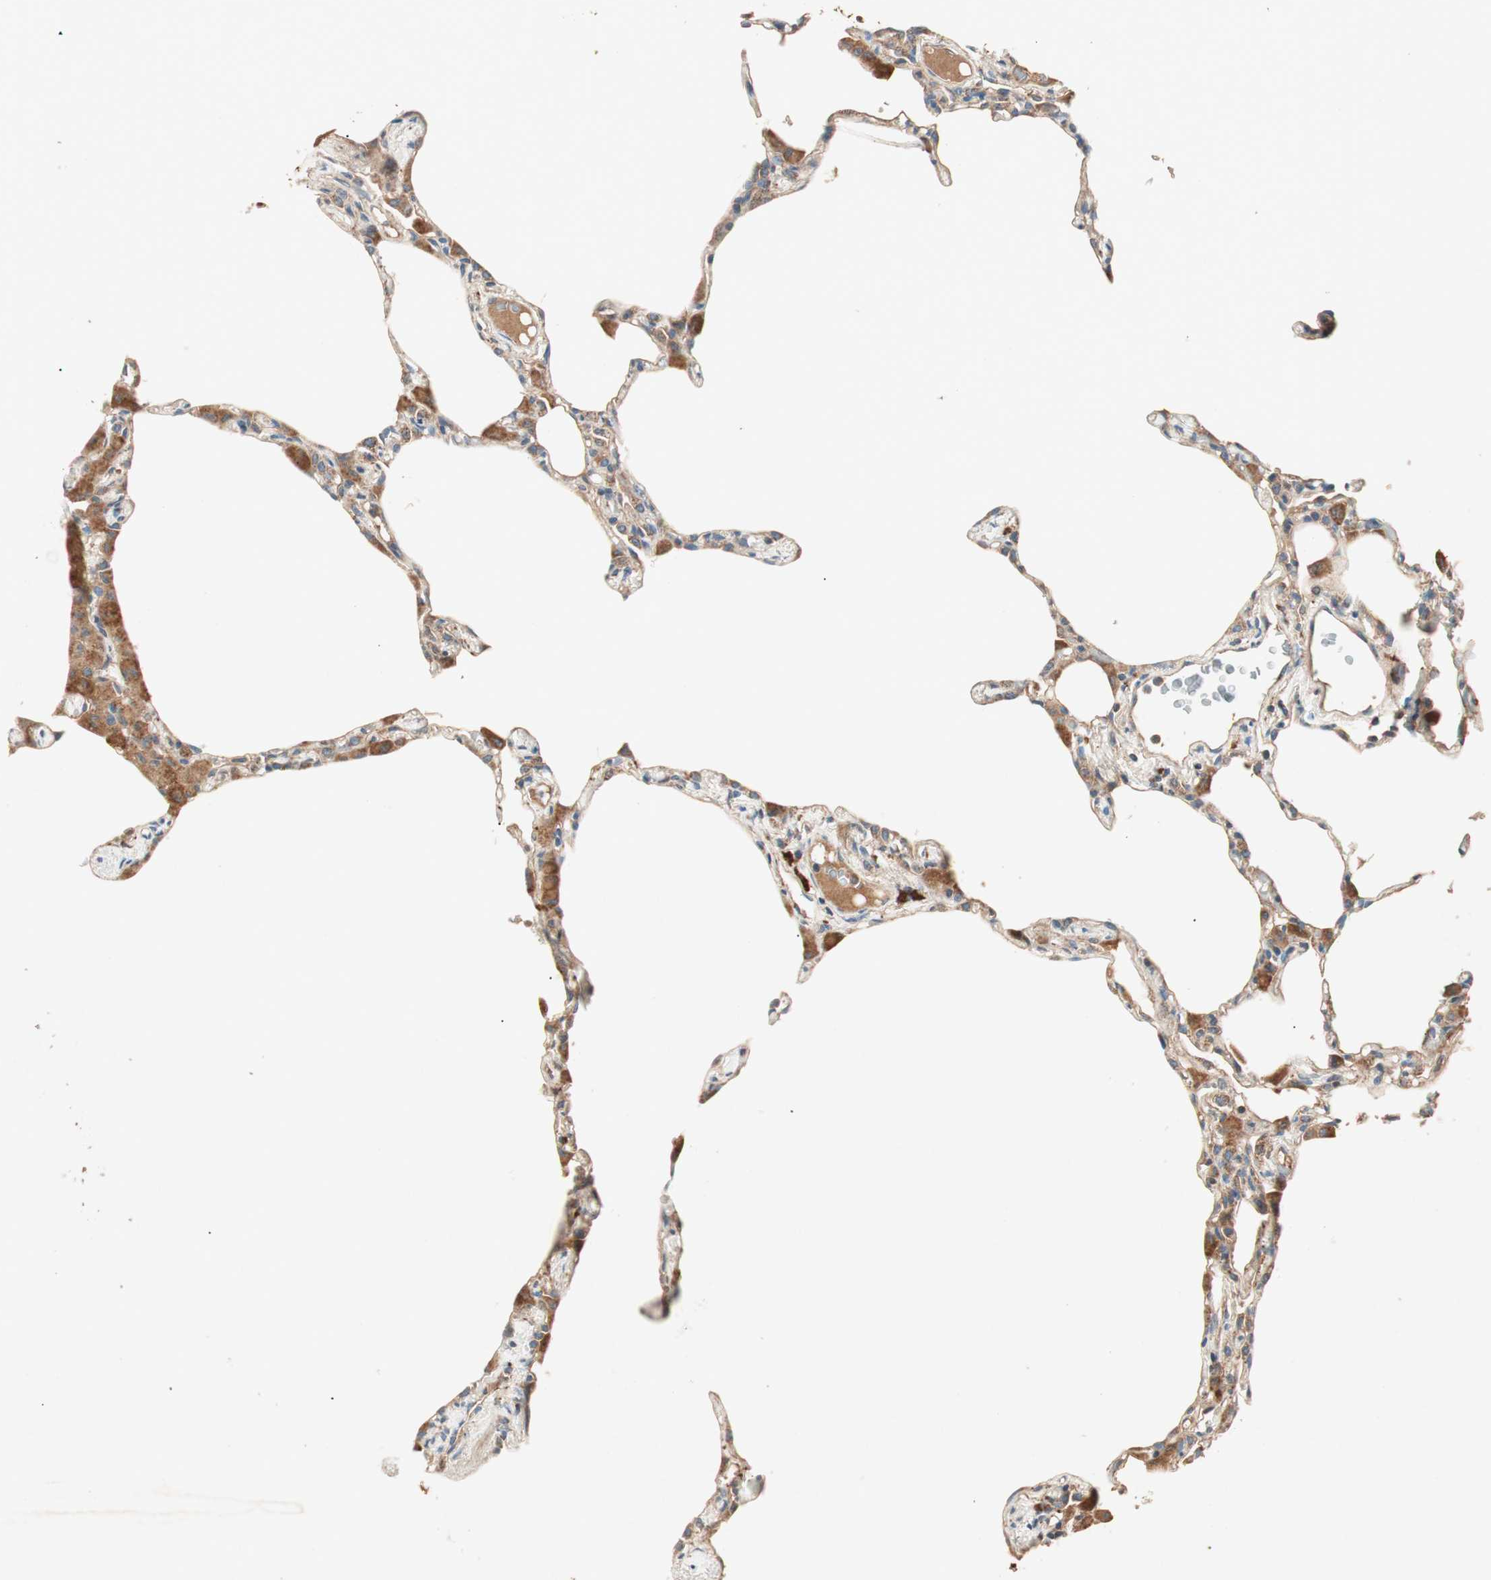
{"staining": {"intensity": "weak", "quantity": ">75%", "location": "cytoplasmic/membranous"}, "tissue": "lung", "cell_type": "Alveolar cells", "image_type": "normal", "snomed": [{"axis": "morphology", "description": "Normal tissue, NOS"}, {"axis": "topography", "description": "Lung"}], "caption": "Lung stained with immunohistochemistry (IHC) demonstrates weak cytoplasmic/membranous positivity in about >75% of alveolar cells.", "gene": "HPN", "patient": {"sex": "female", "age": 49}}